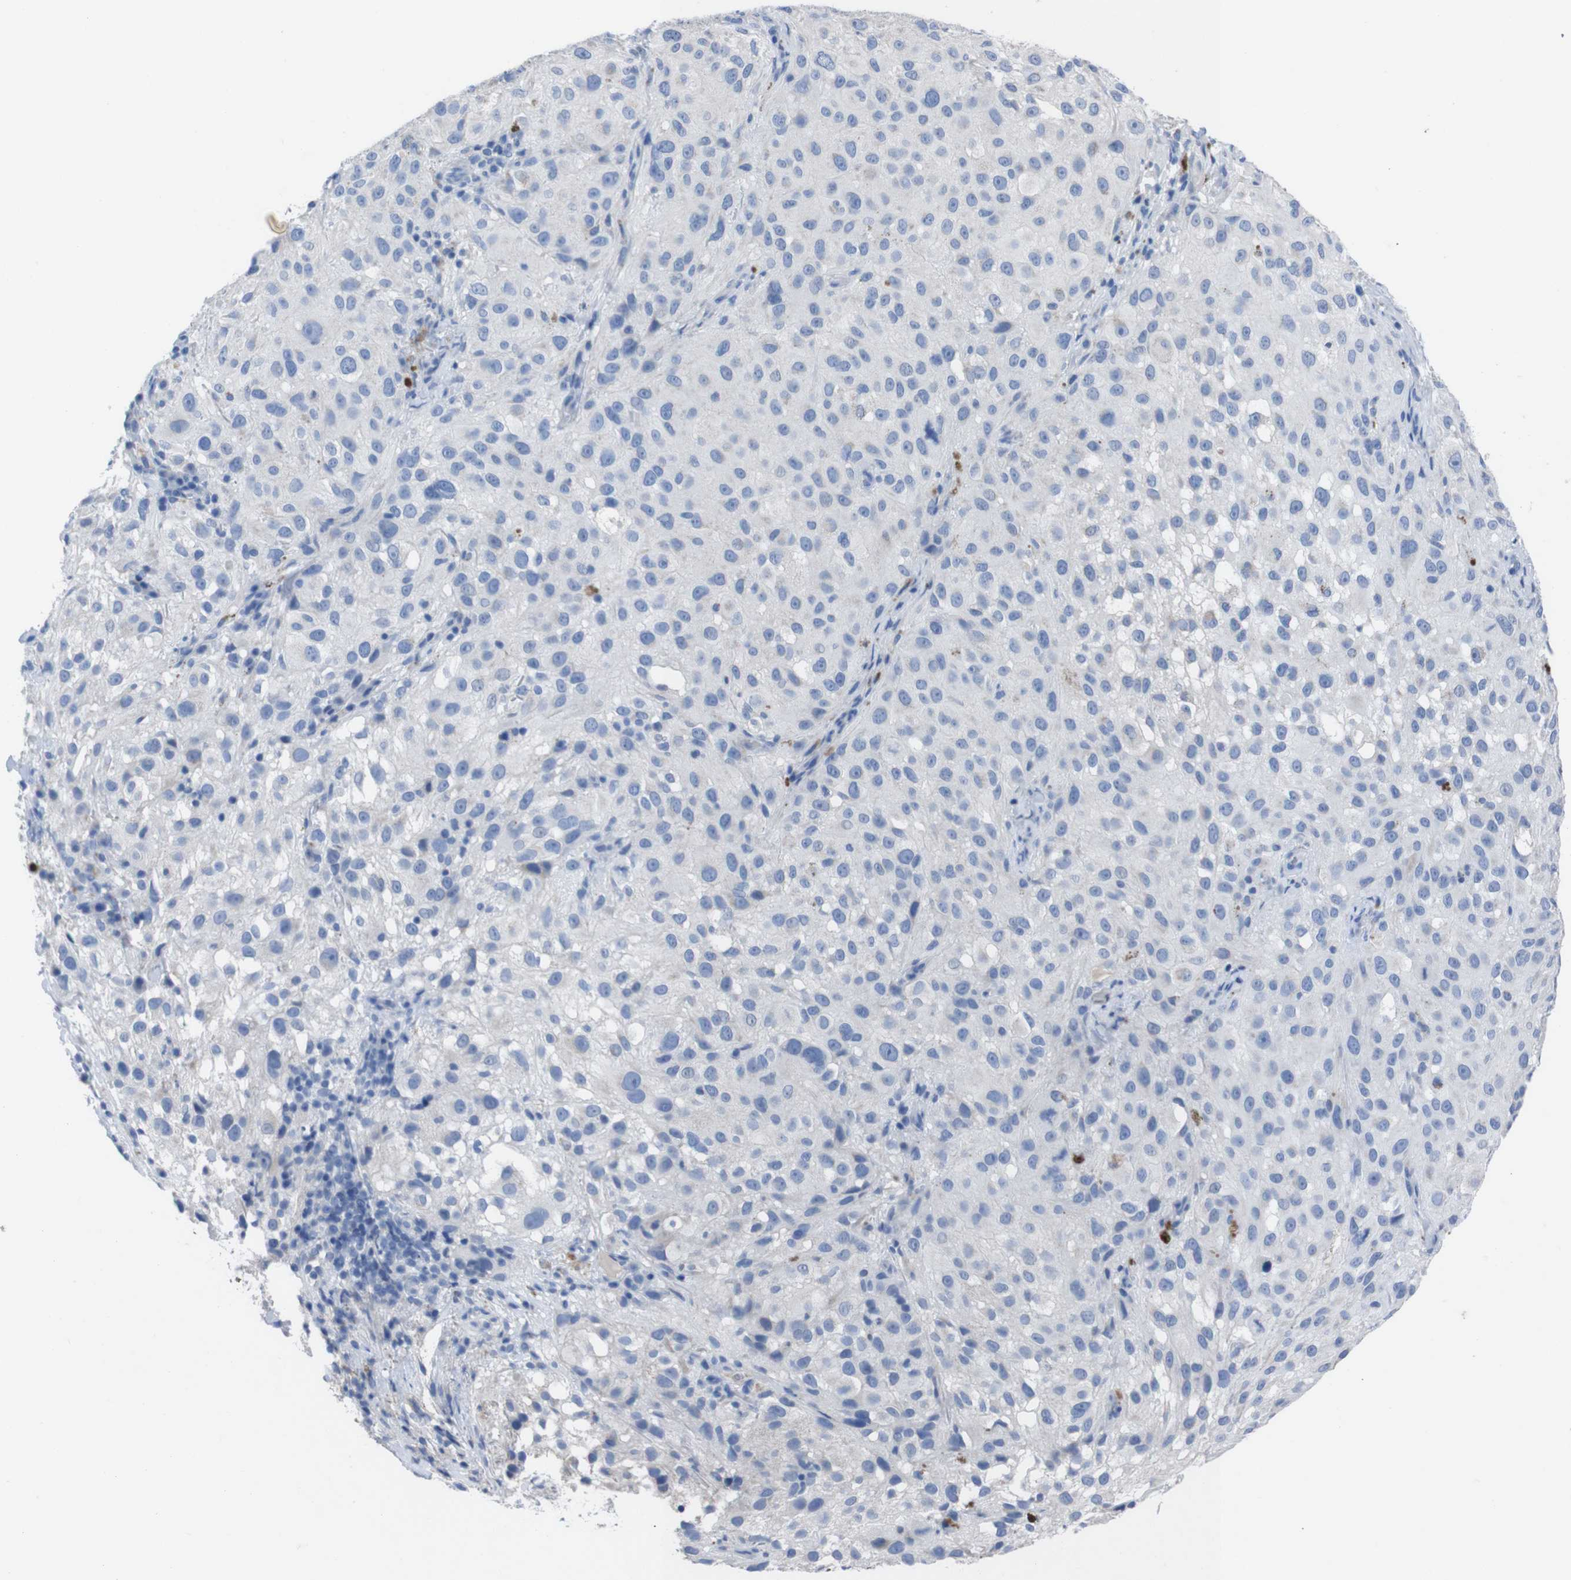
{"staining": {"intensity": "negative", "quantity": "none", "location": "none"}, "tissue": "melanoma", "cell_type": "Tumor cells", "image_type": "cancer", "snomed": [{"axis": "morphology", "description": "Necrosis, NOS"}, {"axis": "morphology", "description": "Malignant melanoma, NOS"}, {"axis": "topography", "description": "Skin"}], "caption": "There is no significant positivity in tumor cells of melanoma.", "gene": "GJB2", "patient": {"sex": "female", "age": 87}}